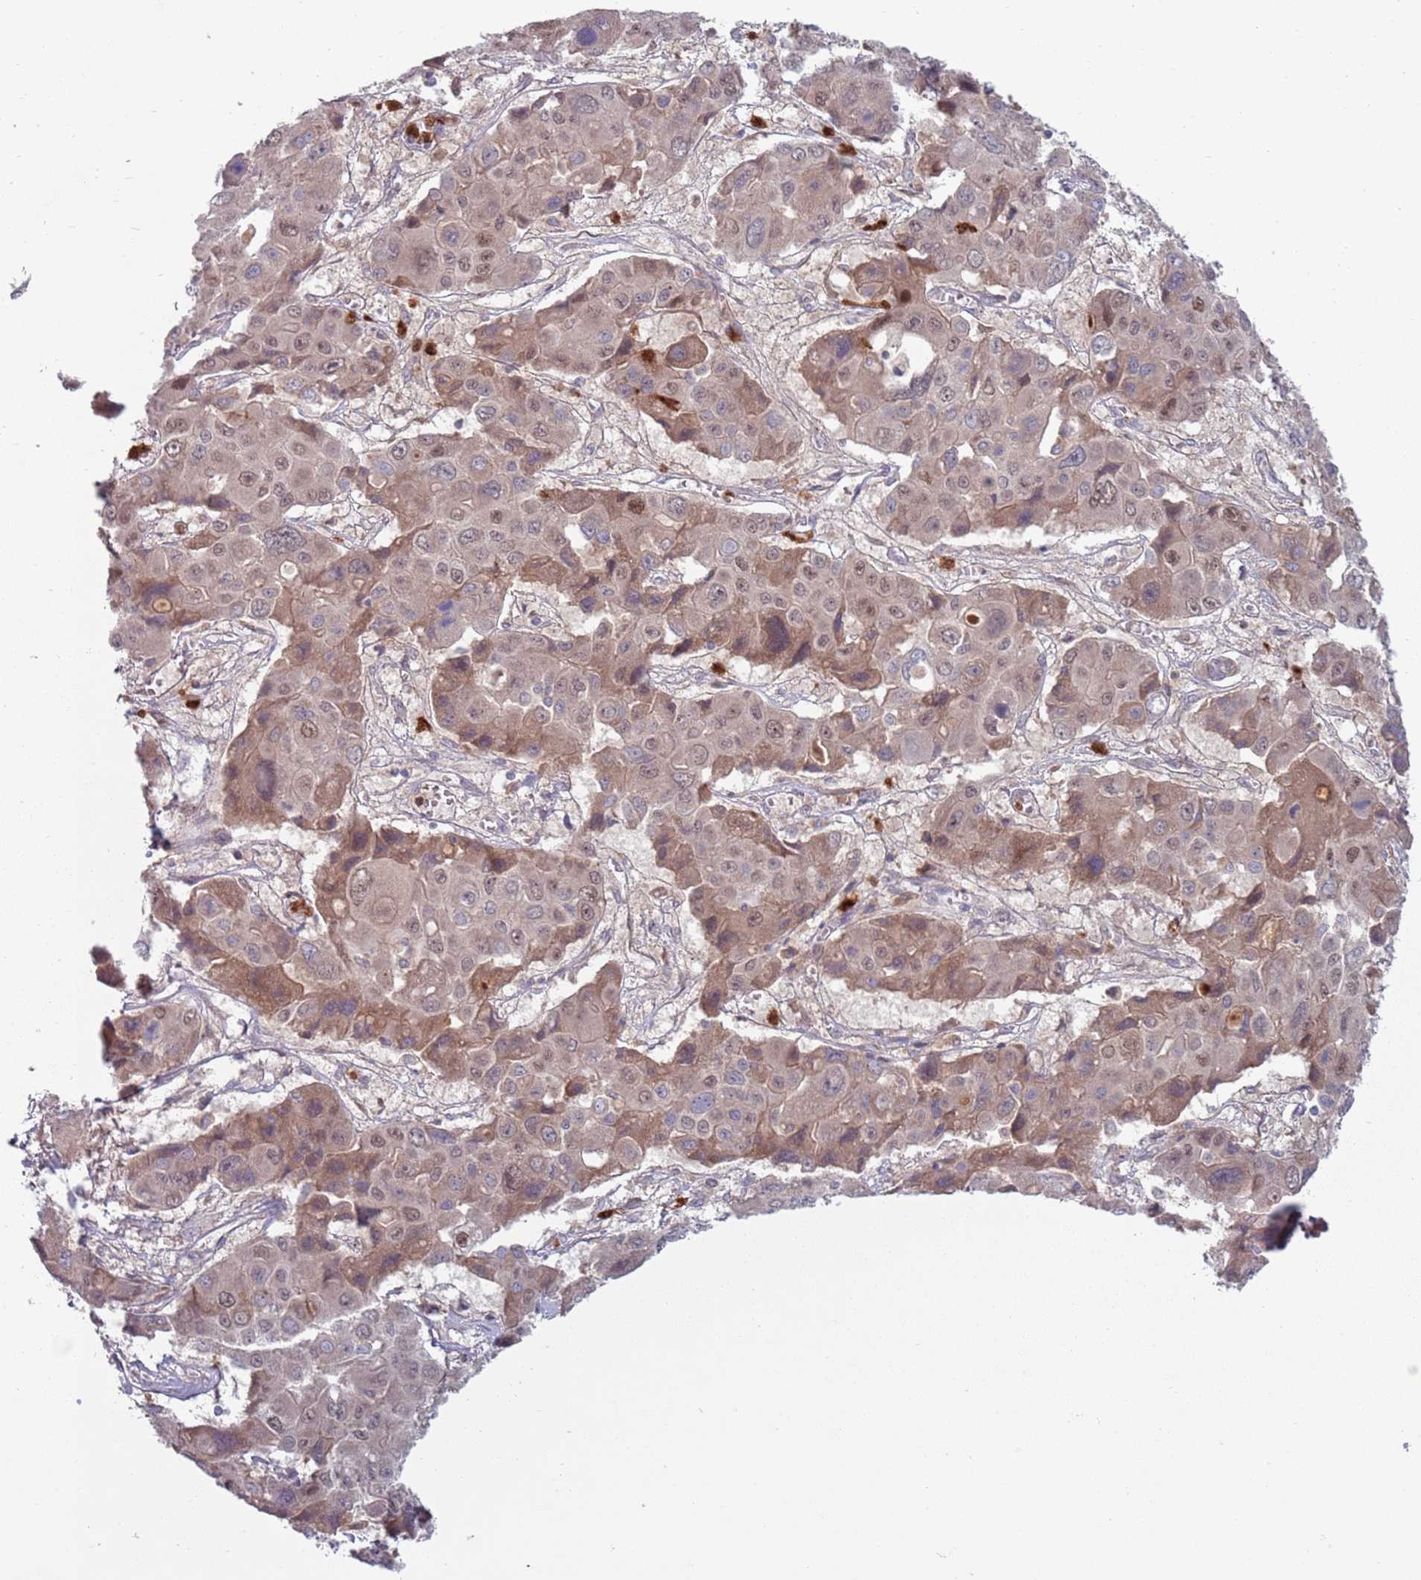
{"staining": {"intensity": "weak", "quantity": "25%-75%", "location": "cytoplasmic/membranous,nuclear"}, "tissue": "liver cancer", "cell_type": "Tumor cells", "image_type": "cancer", "snomed": [{"axis": "morphology", "description": "Cholangiocarcinoma"}, {"axis": "topography", "description": "Liver"}], "caption": "Brown immunohistochemical staining in human liver cancer (cholangiocarcinoma) shows weak cytoplasmic/membranous and nuclear positivity in about 25%-75% of tumor cells.", "gene": "TYW1", "patient": {"sex": "male", "age": 67}}